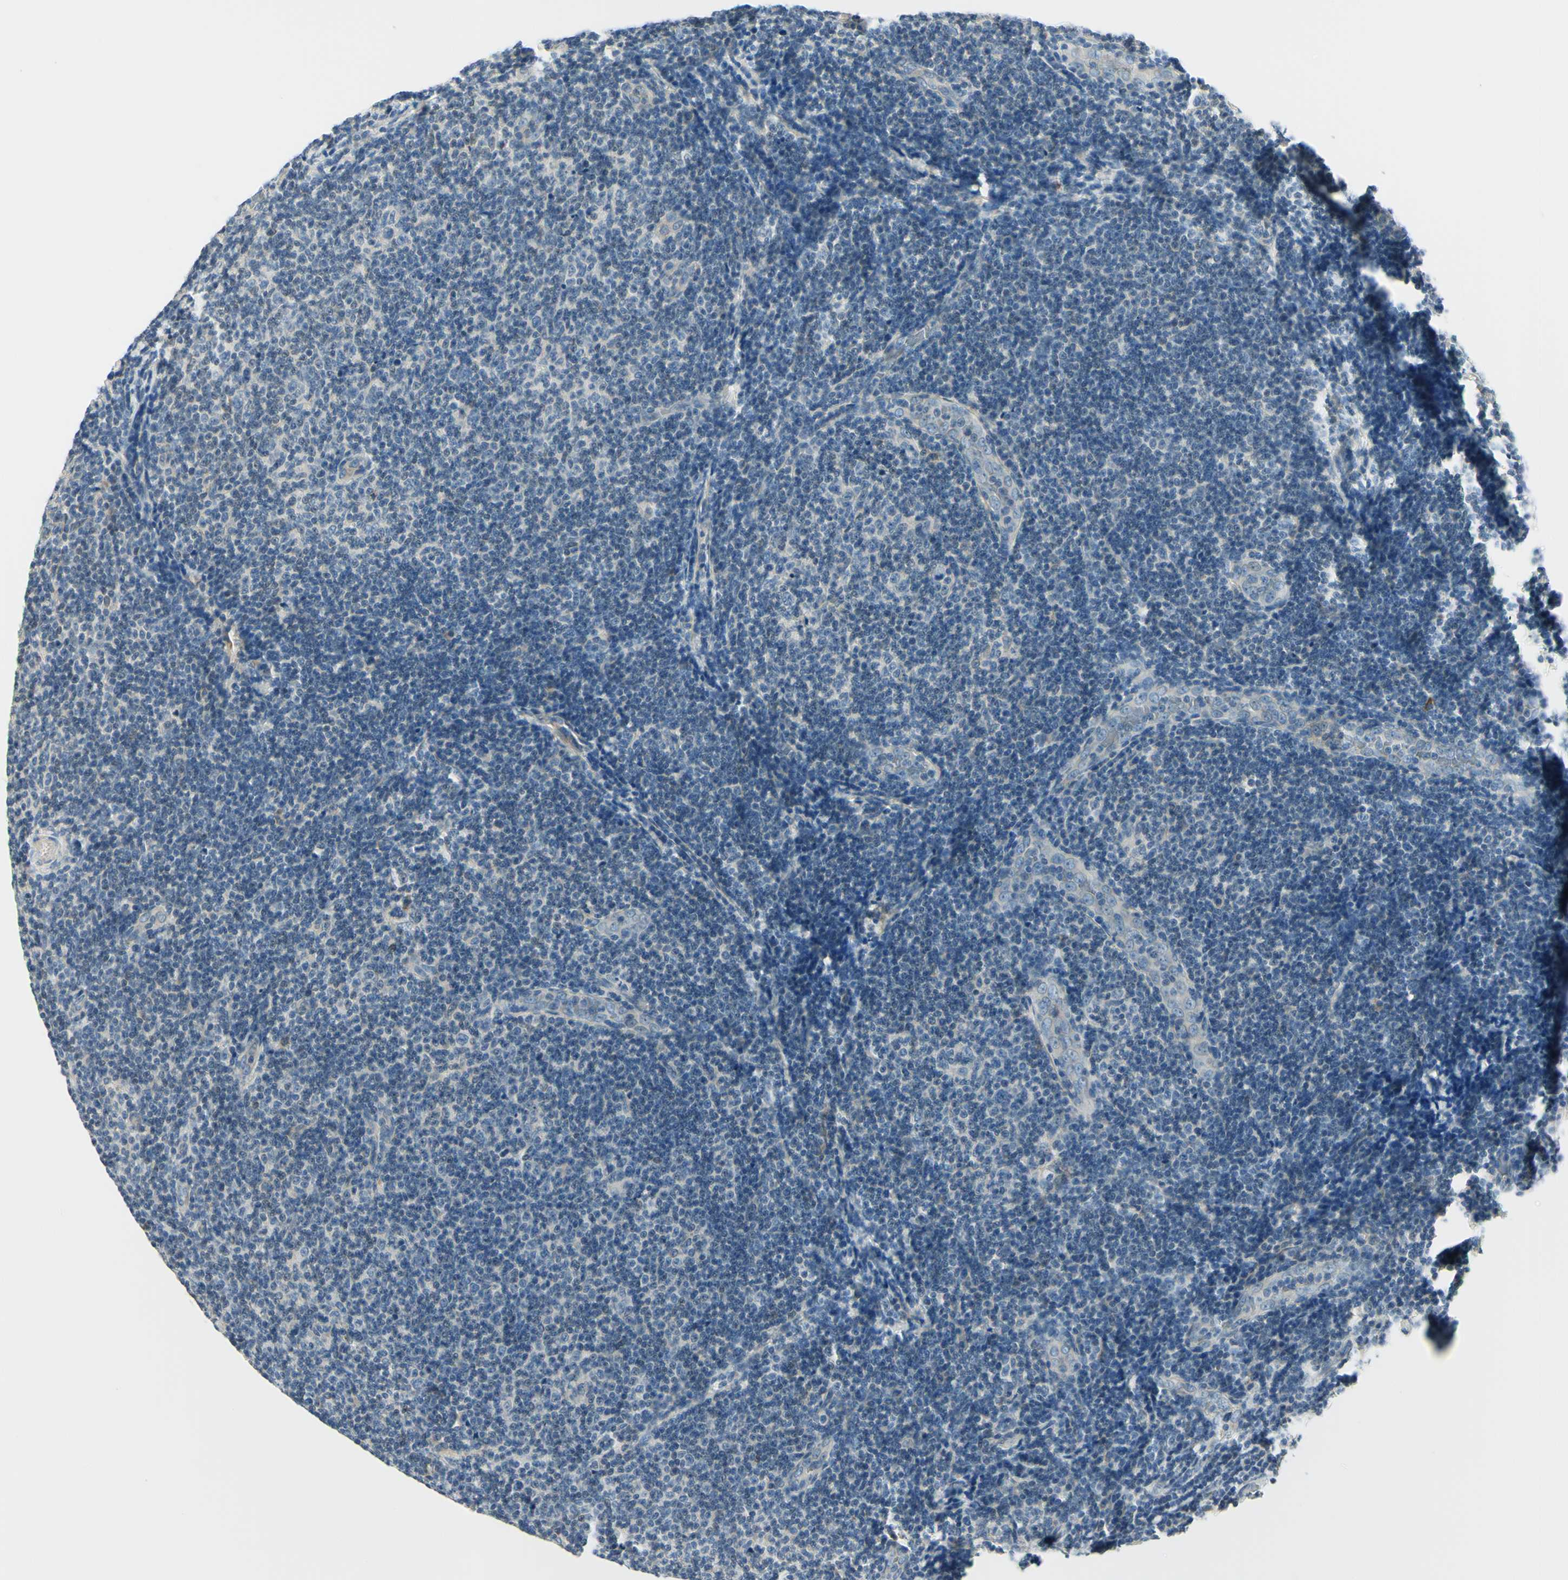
{"staining": {"intensity": "negative", "quantity": "none", "location": "none"}, "tissue": "lymphoma", "cell_type": "Tumor cells", "image_type": "cancer", "snomed": [{"axis": "morphology", "description": "Malignant lymphoma, non-Hodgkin's type, Low grade"}, {"axis": "topography", "description": "Lymph node"}], "caption": "The IHC histopathology image has no significant staining in tumor cells of lymphoma tissue.", "gene": "IGDCC4", "patient": {"sex": "male", "age": 83}}